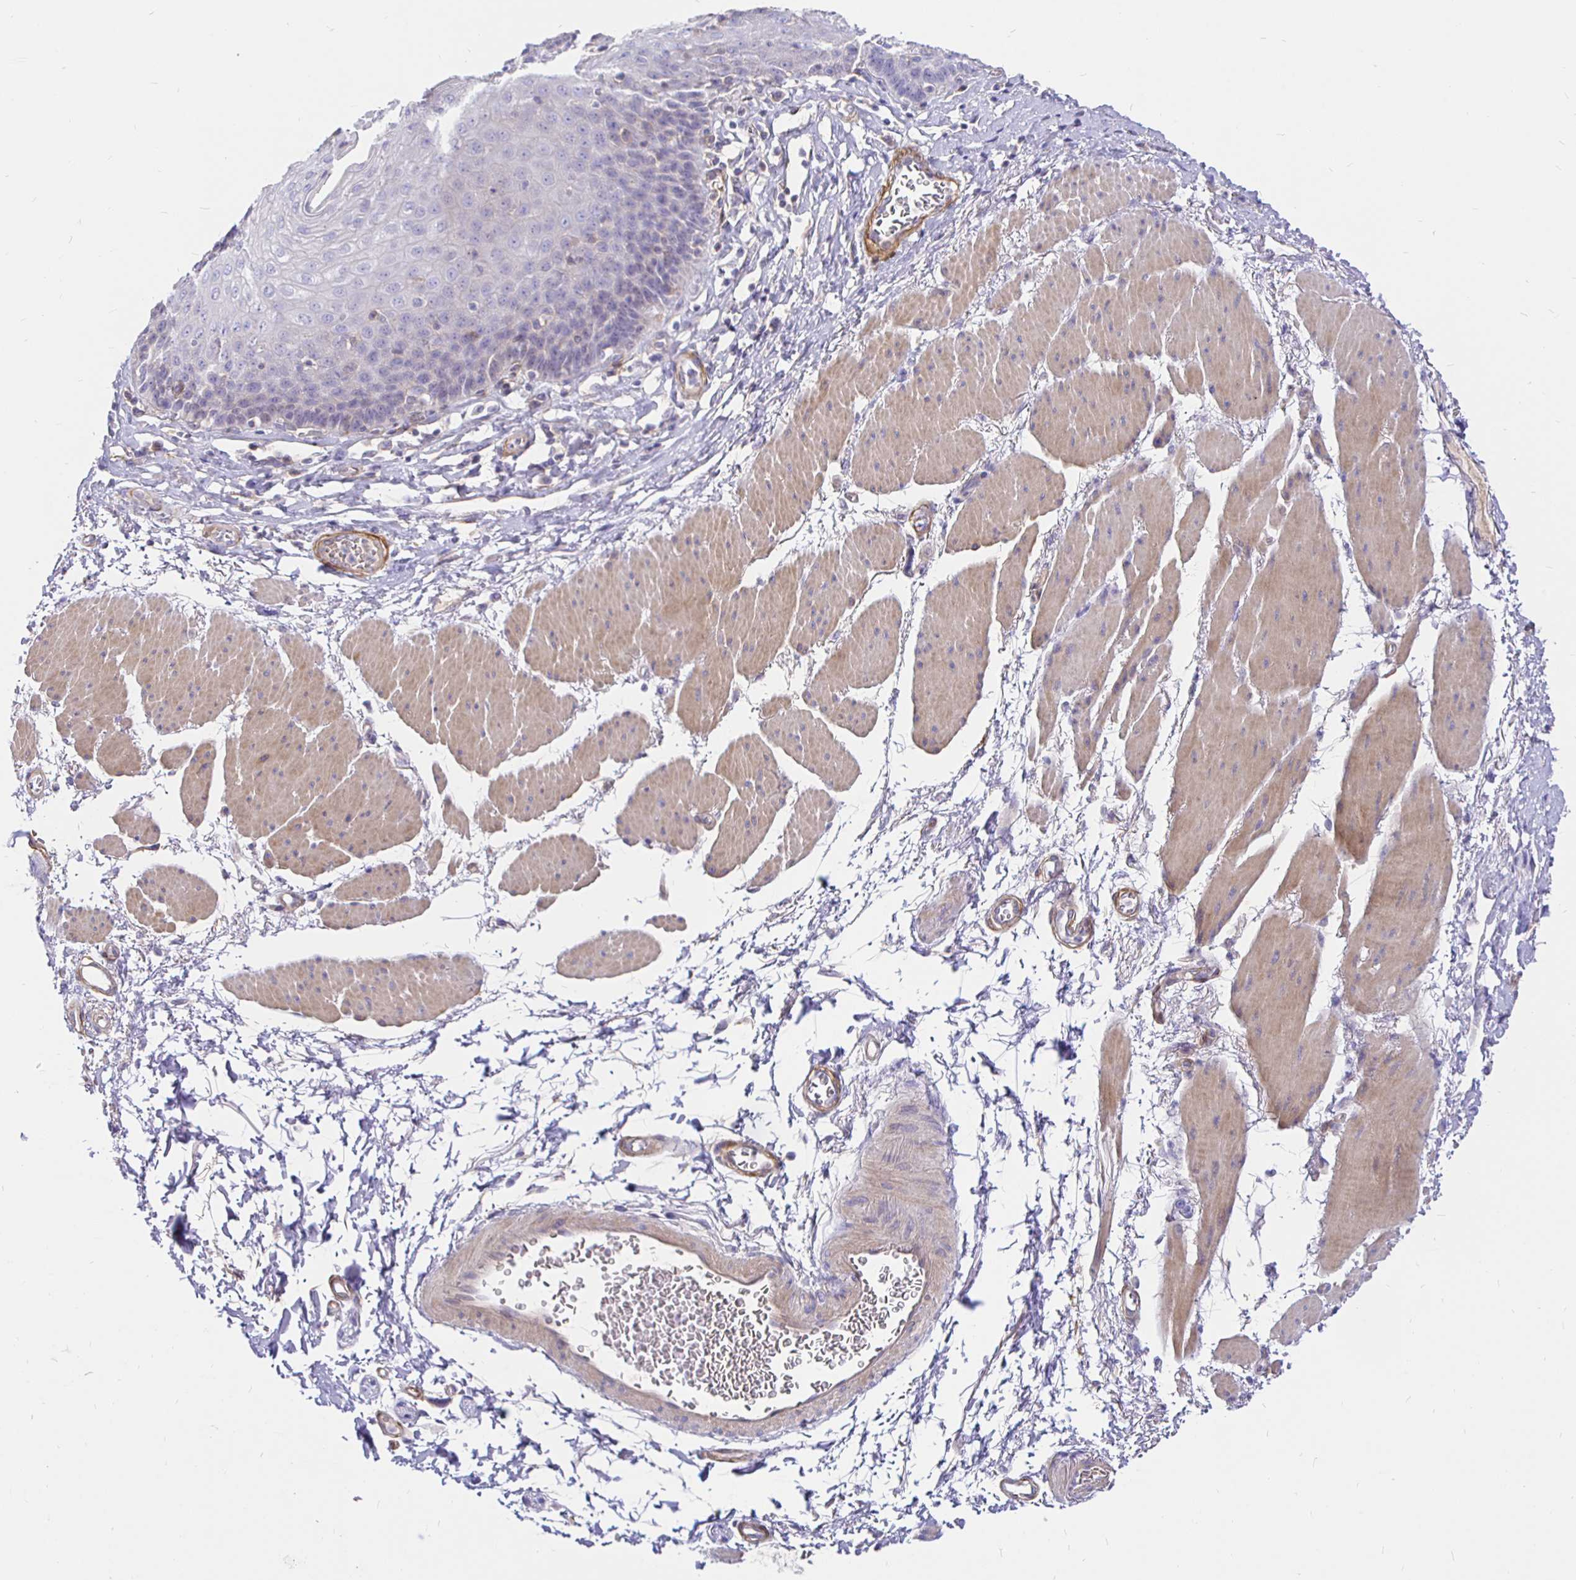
{"staining": {"intensity": "negative", "quantity": "none", "location": "none"}, "tissue": "esophagus", "cell_type": "Squamous epithelial cells", "image_type": "normal", "snomed": [{"axis": "morphology", "description": "Normal tissue, NOS"}, {"axis": "topography", "description": "Esophagus"}], "caption": "Squamous epithelial cells are negative for brown protein staining in normal esophagus. (DAB immunohistochemistry, high magnification).", "gene": "PALM2AKAP2", "patient": {"sex": "female", "age": 81}}